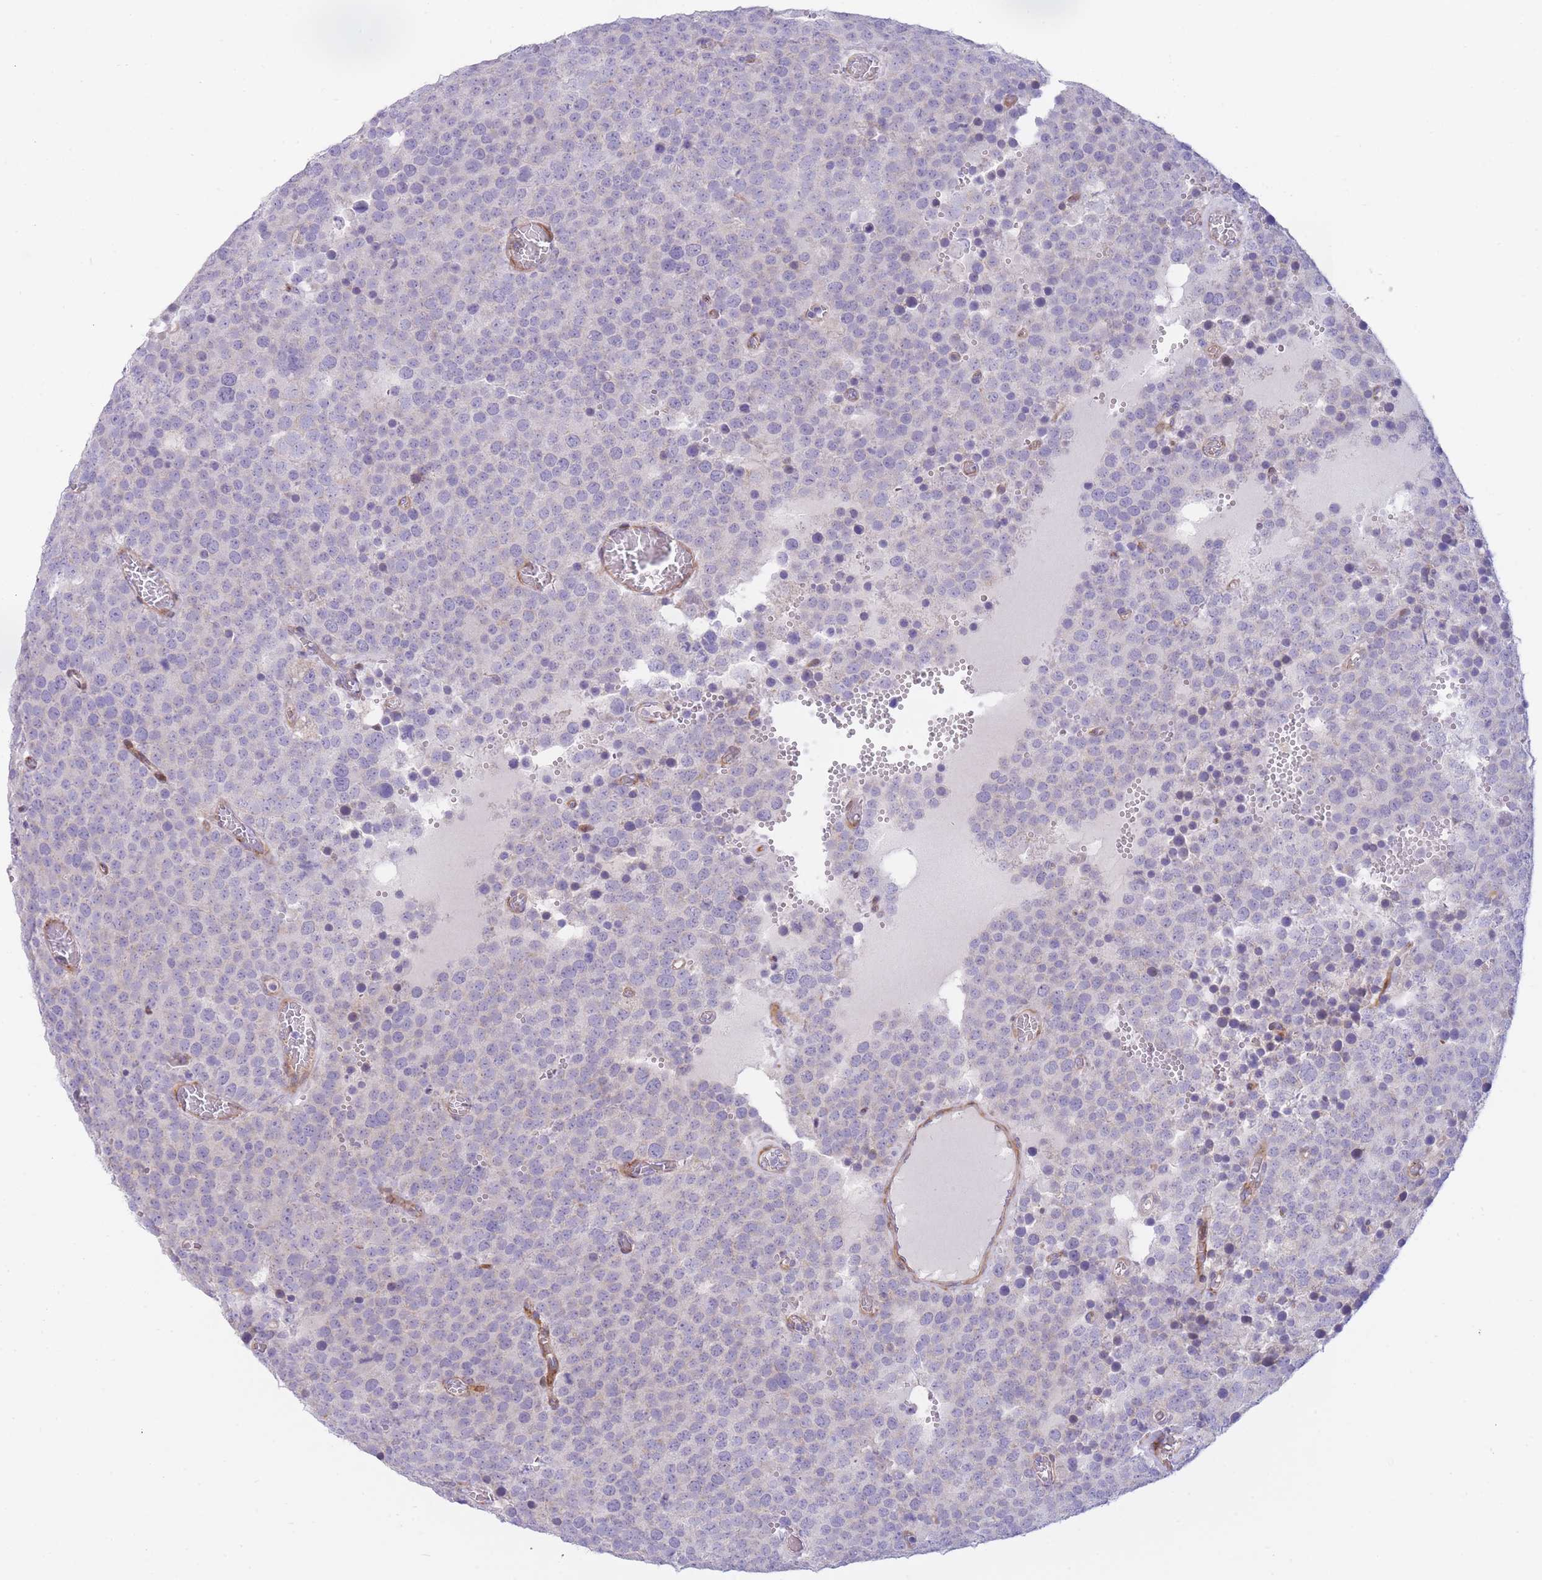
{"staining": {"intensity": "negative", "quantity": "none", "location": "none"}, "tissue": "testis cancer", "cell_type": "Tumor cells", "image_type": "cancer", "snomed": [{"axis": "morphology", "description": "Normal tissue, NOS"}, {"axis": "morphology", "description": "Seminoma, NOS"}, {"axis": "topography", "description": "Testis"}], "caption": "This is a micrograph of immunohistochemistry staining of seminoma (testis), which shows no staining in tumor cells. (DAB (3,3'-diaminobenzidine) immunohistochemistry visualized using brightfield microscopy, high magnification).", "gene": "ATP5MC2", "patient": {"sex": "male", "age": 71}}